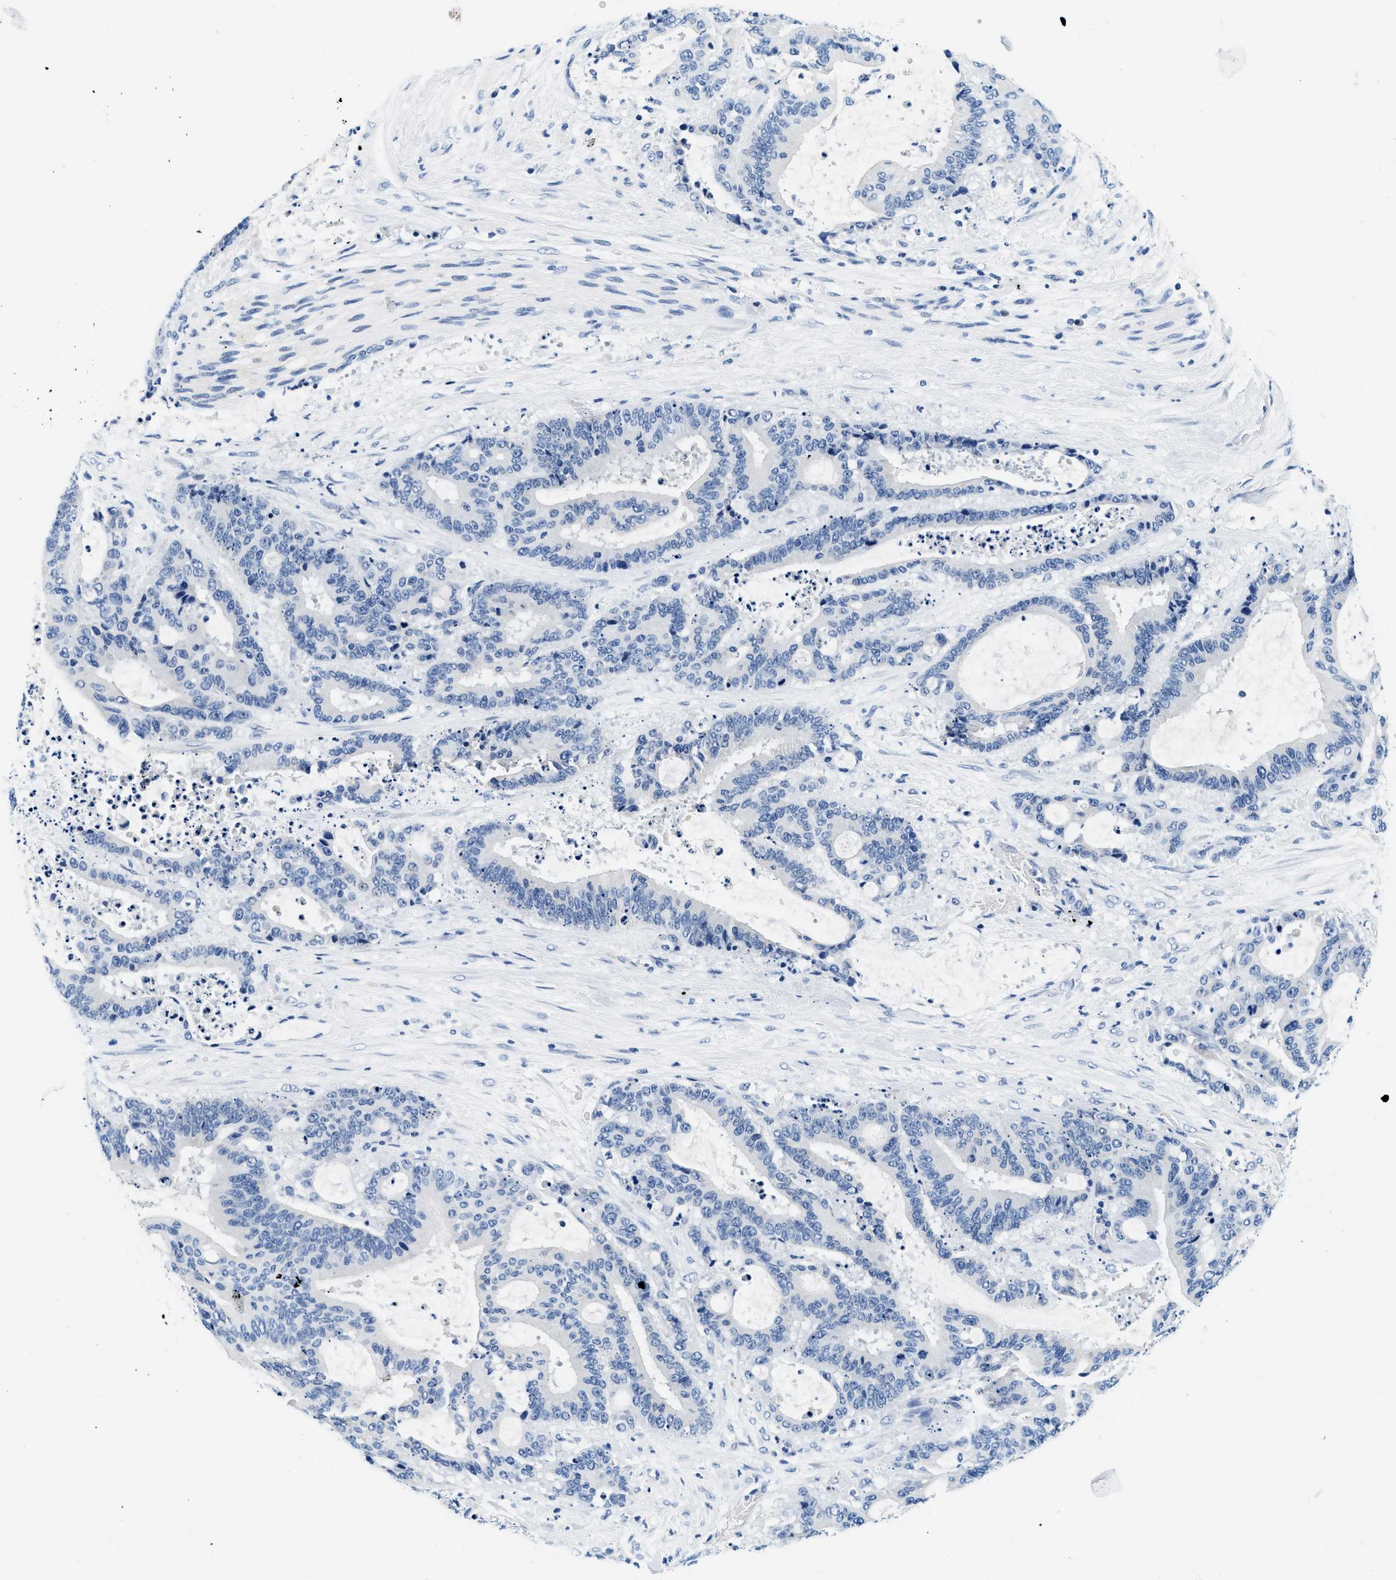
{"staining": {"intensity": "negative", "quantity": "none", "location": "none"}, "tissue": "liver cancer", "cell_type": "Tumor cells", "image_type": "cancer", "snomed": [{"axis": "morphology", "description": "Normal tissue, NOS"}, {"axis": "morphology", "description": "Cholangiocarcinoma"}, {"axis": "topography", "description": "Liver"}, {"axis": "topography", "description": "Peripheral nerve tissue"}], "caption": "Immunohistochemistry (IHC) photomicrograph of cholangiocarcinoma (liver) stained for a protein (brown), which reveals no positivity in tumor cells.", "gene": "GSTM3", "patient": {"sex": "female", "age": 73}}